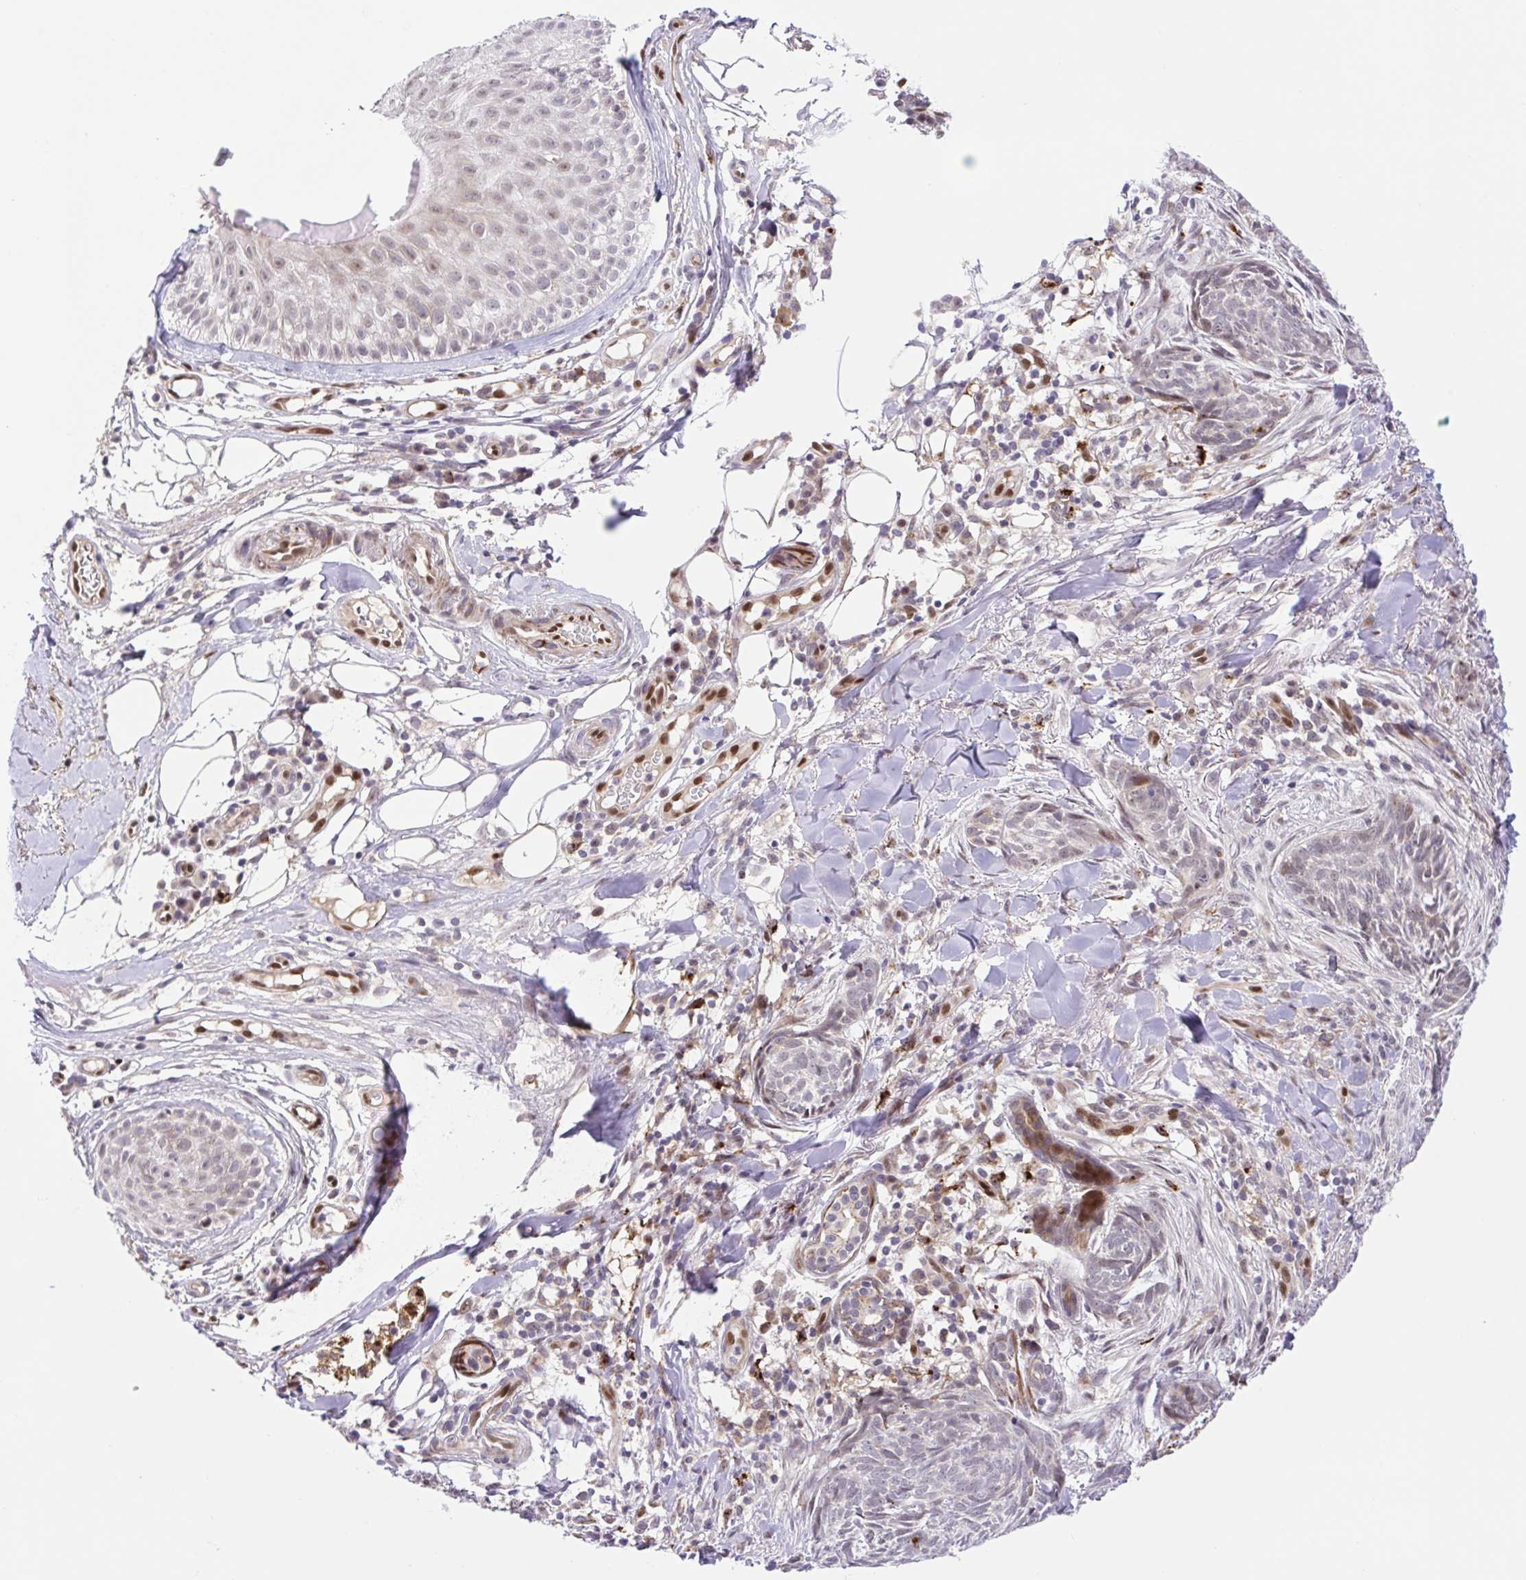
{"staining": {"intensity": "negative", "quantity": "none", "location": "none"}, "tissue": "skin cancer", "cell_type": "Tumor cells", "image_type": "cancer", "snomed": [{"axis": "morphology", "description": "Basal cell carcinoma"}, {"axis": "topography", "description": "Skin"}], "caption": "Human skin cancer (basal cell carcinoma) stained for a protein using IHC displays no positivity in tumor cells.", "gene": "ERG", "patient": {"sex": "female", "age": 93}}